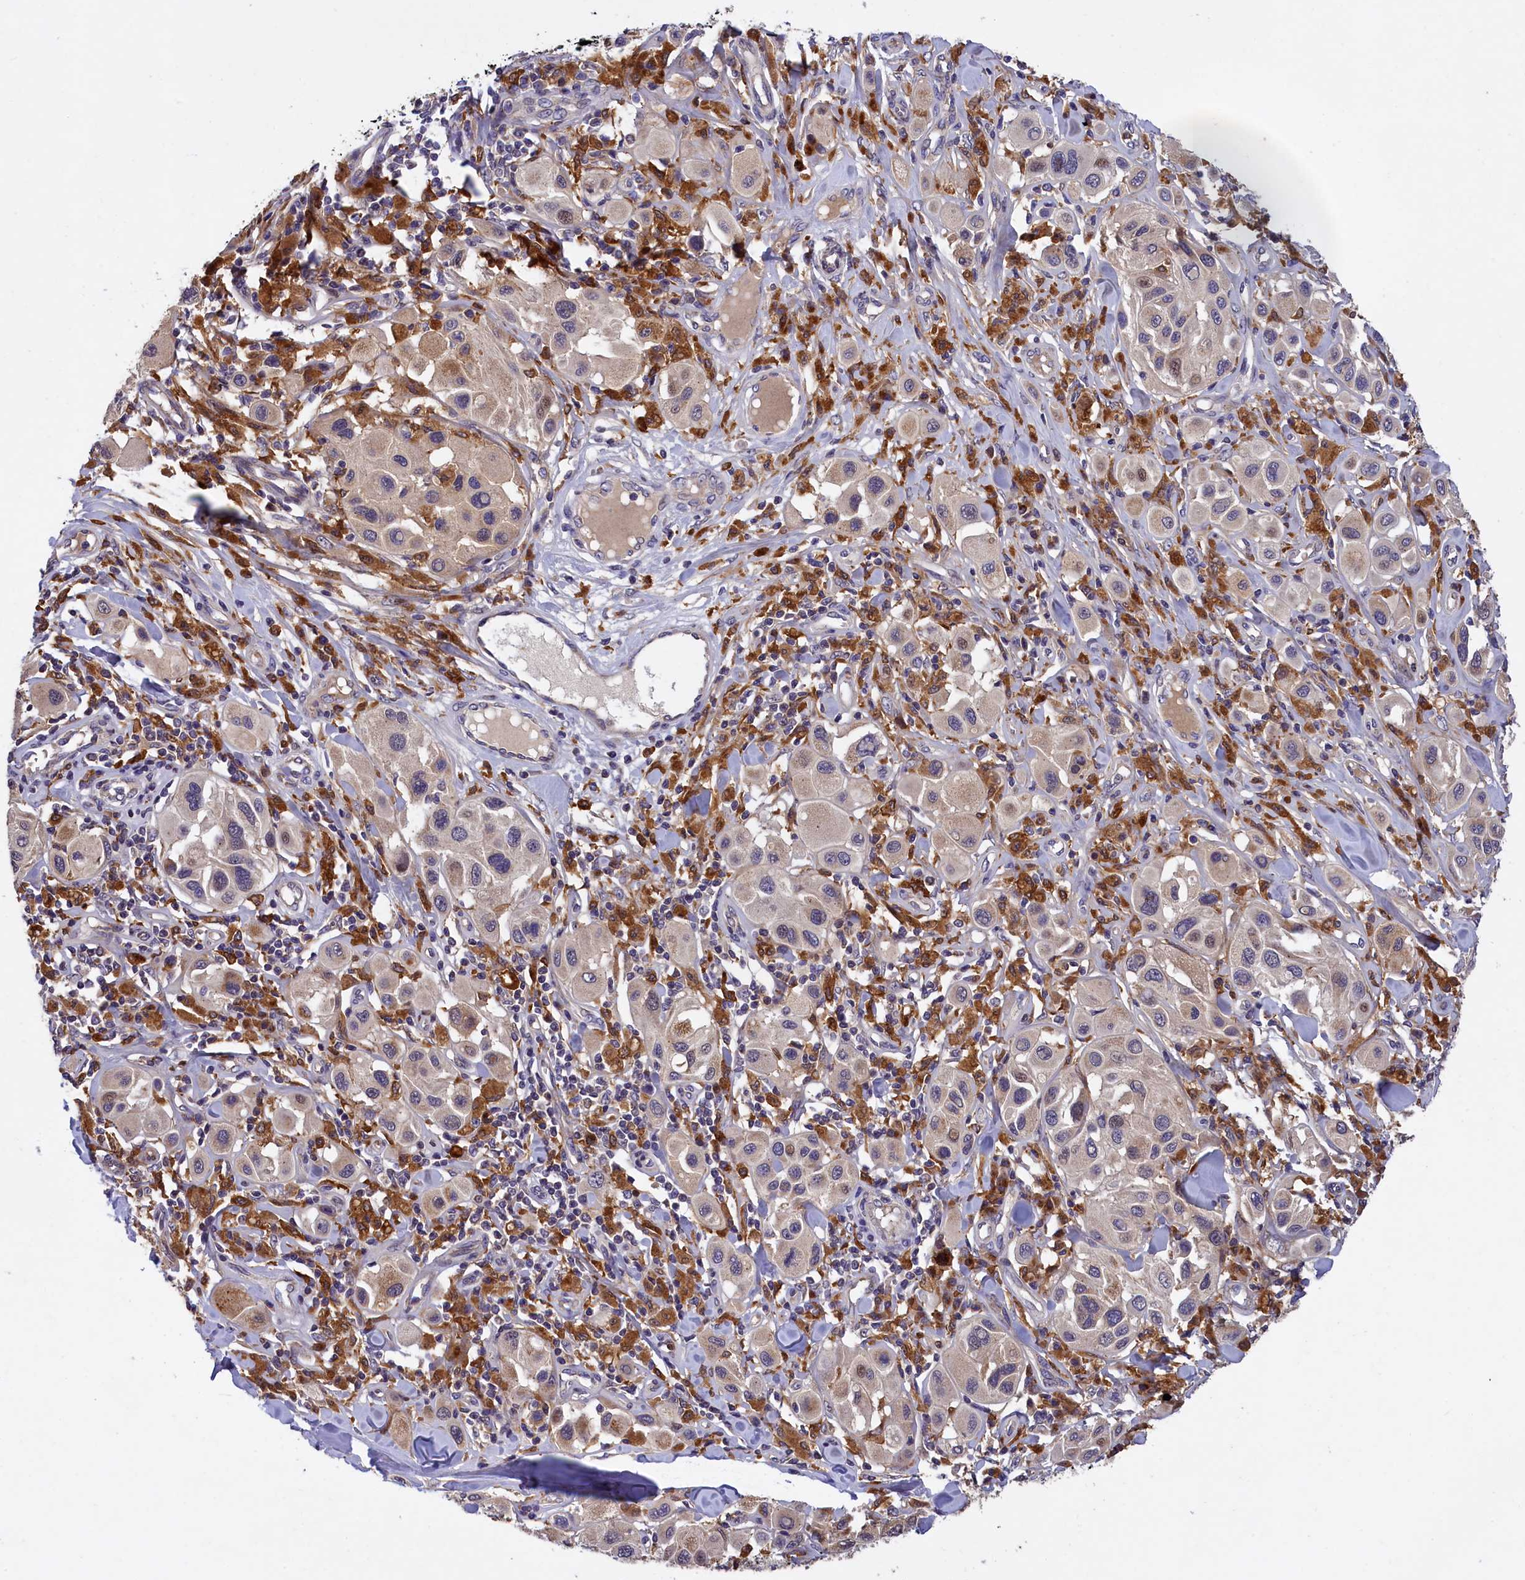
{"staining": {"intensity": "weak", "quantity": "<25%", "location": "cytoplasmic/membranous"}, "tissue": "melanoma", "cell_type": "Tumor cells", "image_type": "cancer", "snomed": [{"axis": "morphology", "description": "Malignant melanoma, Metastatic site"}, {"axis": "topography", "description": "Skin"}], "caption": "Tumor cells show no significant protein expression in malignant melanoma (metastatic site).", "gene": "NAIP", "patient": {"sex": "male", "age": 41}}